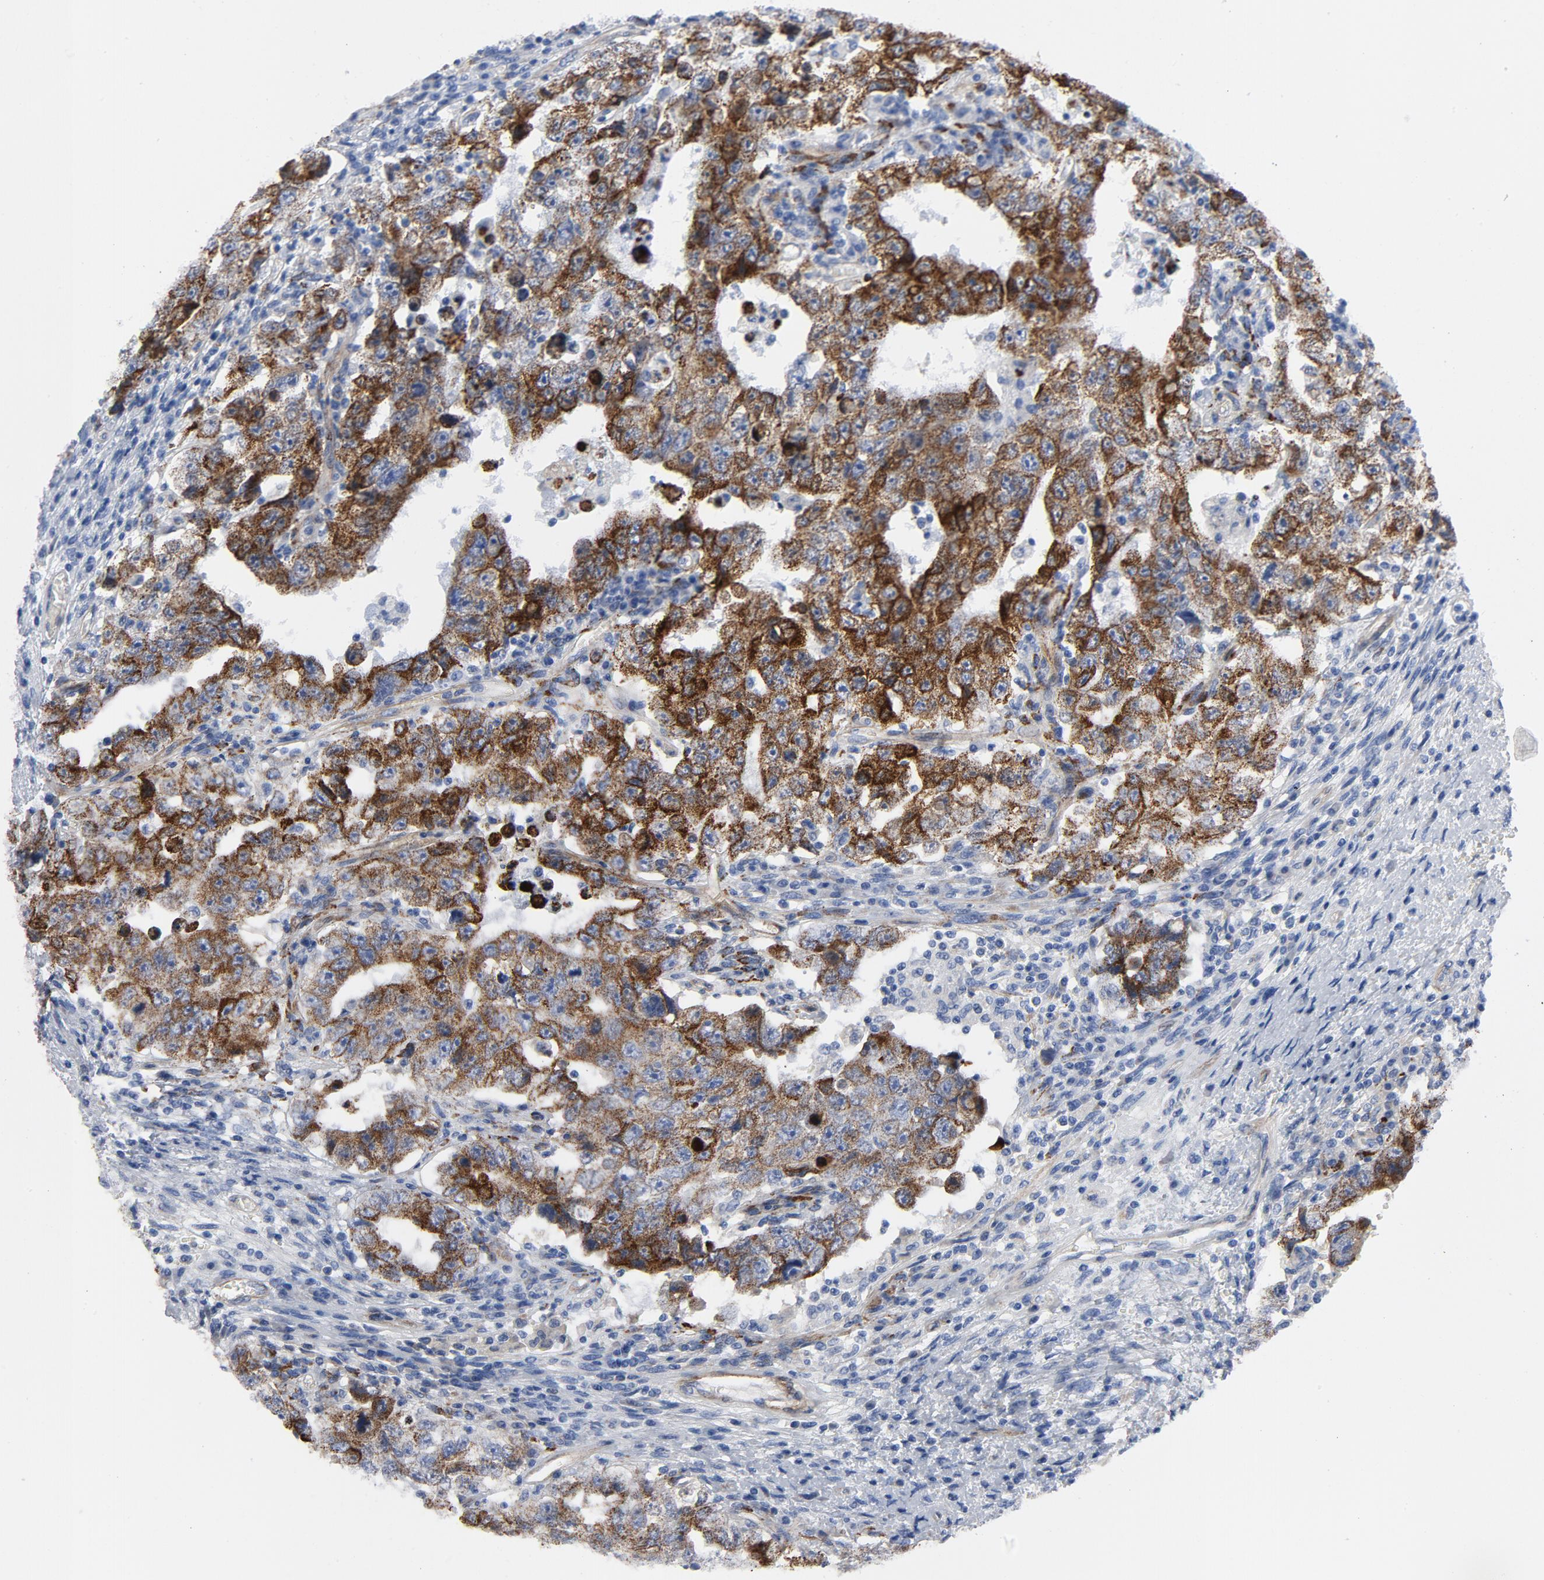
{"staining": {"intensity": "strong", "quantity": ">75%", "location": "cytoplasmic/membranous"}, "tissue": "testis cancer", "cell_type": "Tumor cells", "image_type": "cancer", "snomed": [{"axis": "morphology", "description": "Carcinoma, Embryonal, NOS"}, {"axis": "topography", "description": "Testis"}], "caption": "IHC of human embryonal carcinoma (testis) displays high levels of strong cytoplasmic/membranous expression in approximately >75% of tumor cells. (DAB (3,3'-diaminobenzidine) = brown stain, brightfield microscopy at high magnification).", "gene": "LAMC1", "patient": {"sex": "male", "age": 26}}